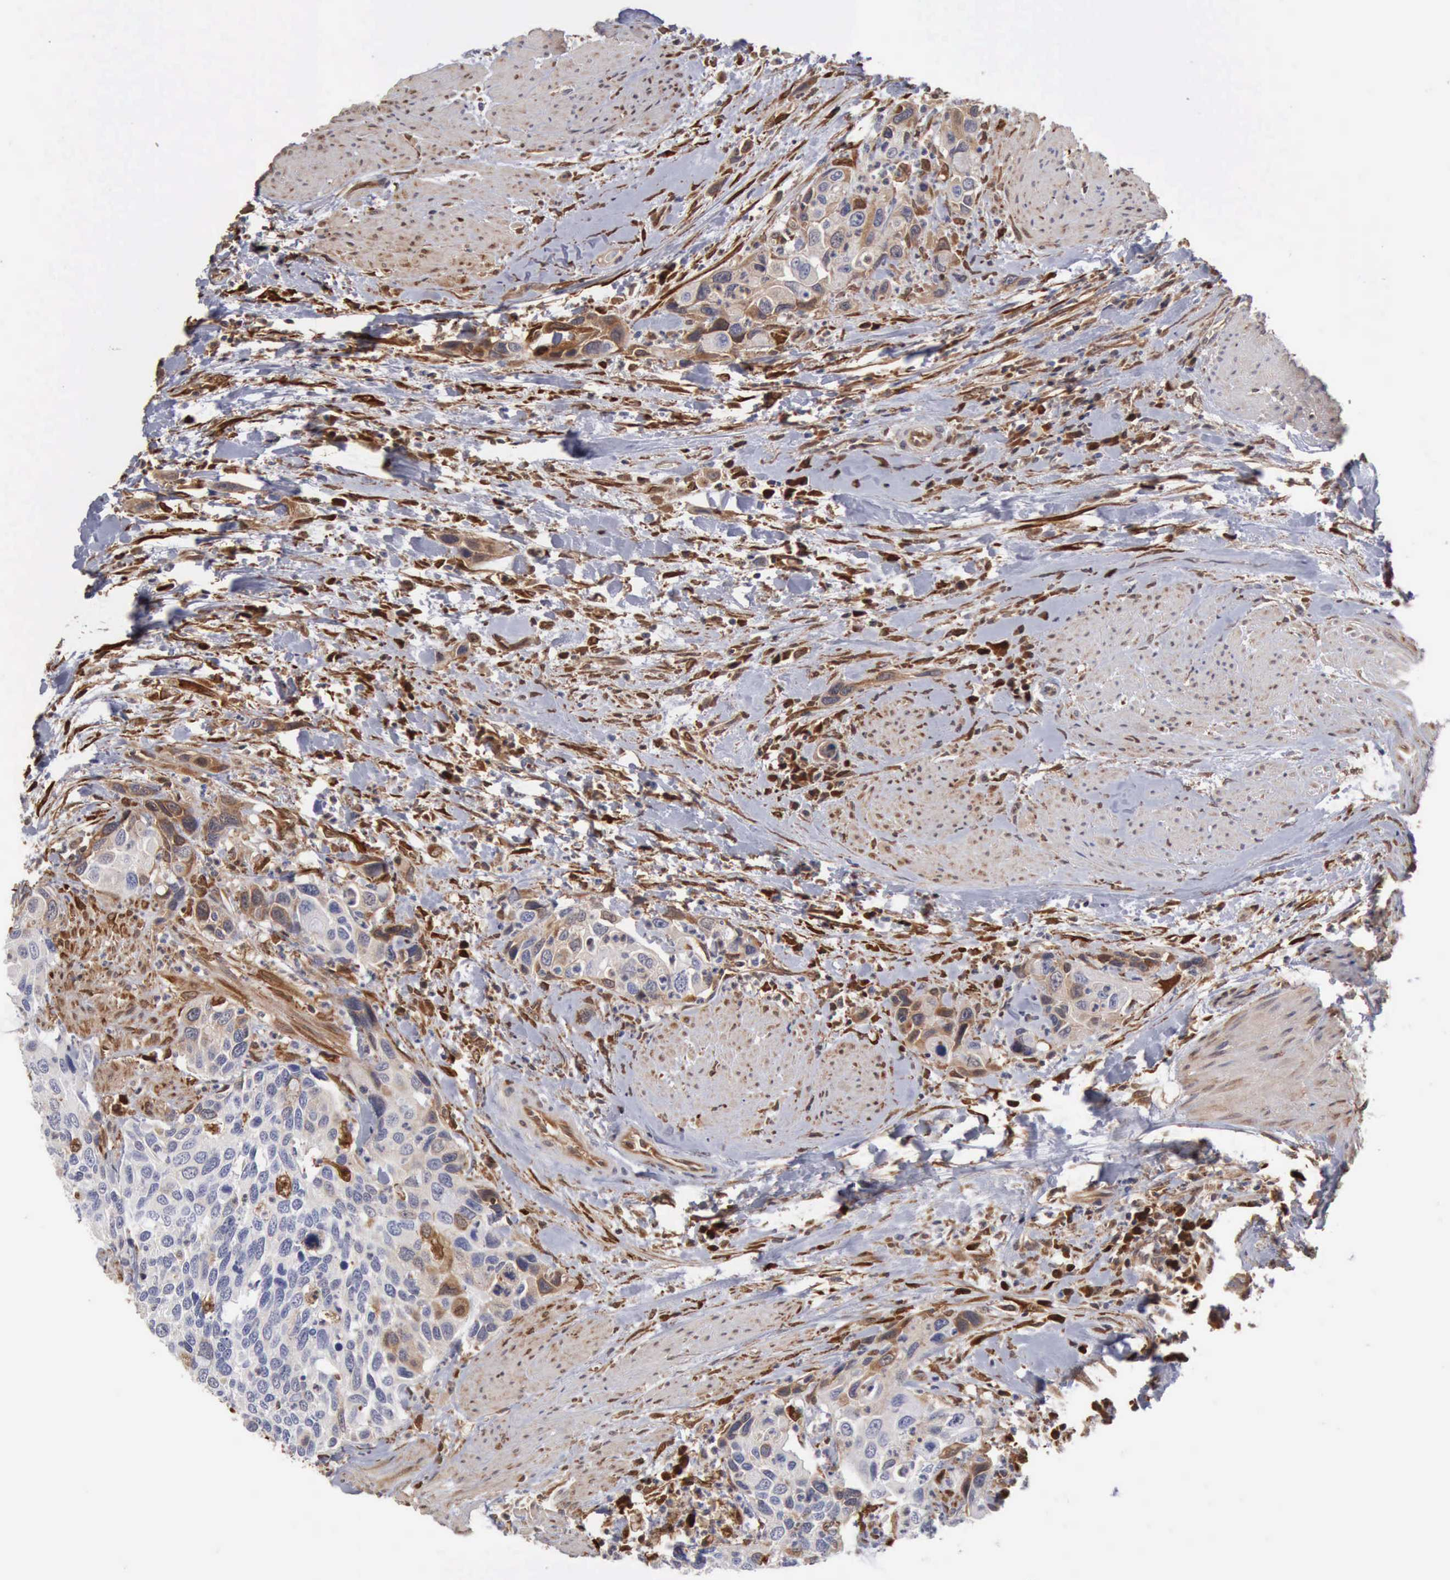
{"staining": {"intensity": "moderate", "quantity": ">75%", "location": "cytoplasmic/membranous"}, "tissue": "urothelial cancer", "cell_type": "Tumor cells", "image_type": "cancer", "snomed": [{"axis": "morphology", "description": "Urothelial carcinoma, High grade"}, {"axis": "topography", "description": "Urinary bladder"}], "caption": "Protein staining exhibits moderate cytoplasmic/membranous expression in approximately >75% of tumor cells in urothelial cancer.", "gene": "APOL2", "patient": {"sex": "male", "age": 66}}